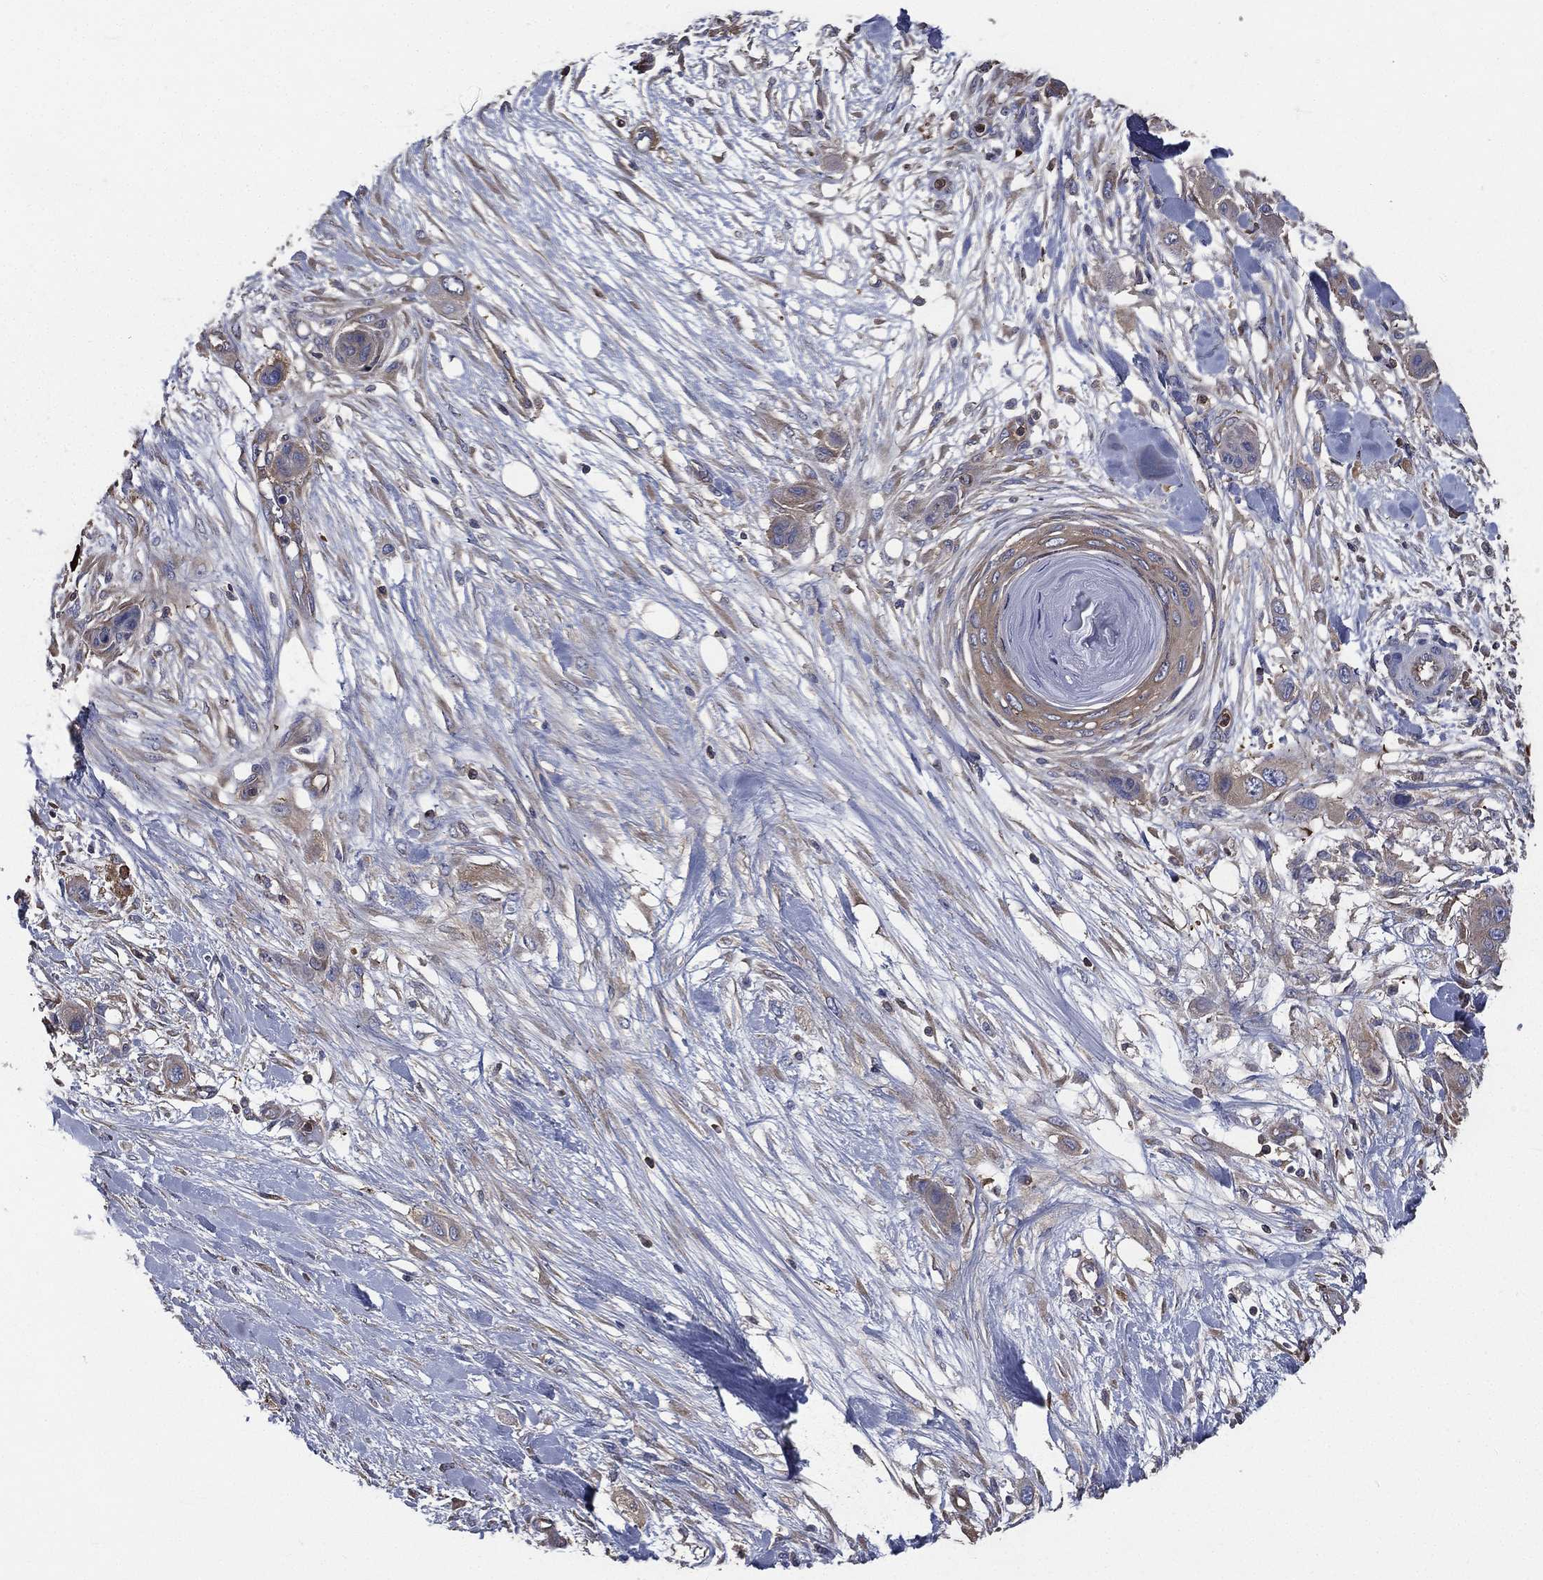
{"staining": {"intensity": "weak", "quantity": "25%-75%", "location": "cytoplasmic/membranous"}, "tissue": "skin cancer", "cell_type": "Tumor cells", "image_type": "cancer", "snomed": [{"axis": "morphology", "description": "Squamous cell carcinoma, NOS"}, {"axis": "topography", "description": "Skin"}], "caption": "This micrograph shows skin cancer (squamous cell carcinoma) stained with immunohistochemistry to label a protein in brown. The cytoplasmic/membranous of tumor cells show weak positivity for the protein. Nuclei are counter-stained blue.", "gene": "SARS1", "patient": {"sex": "male", "age": 79}}